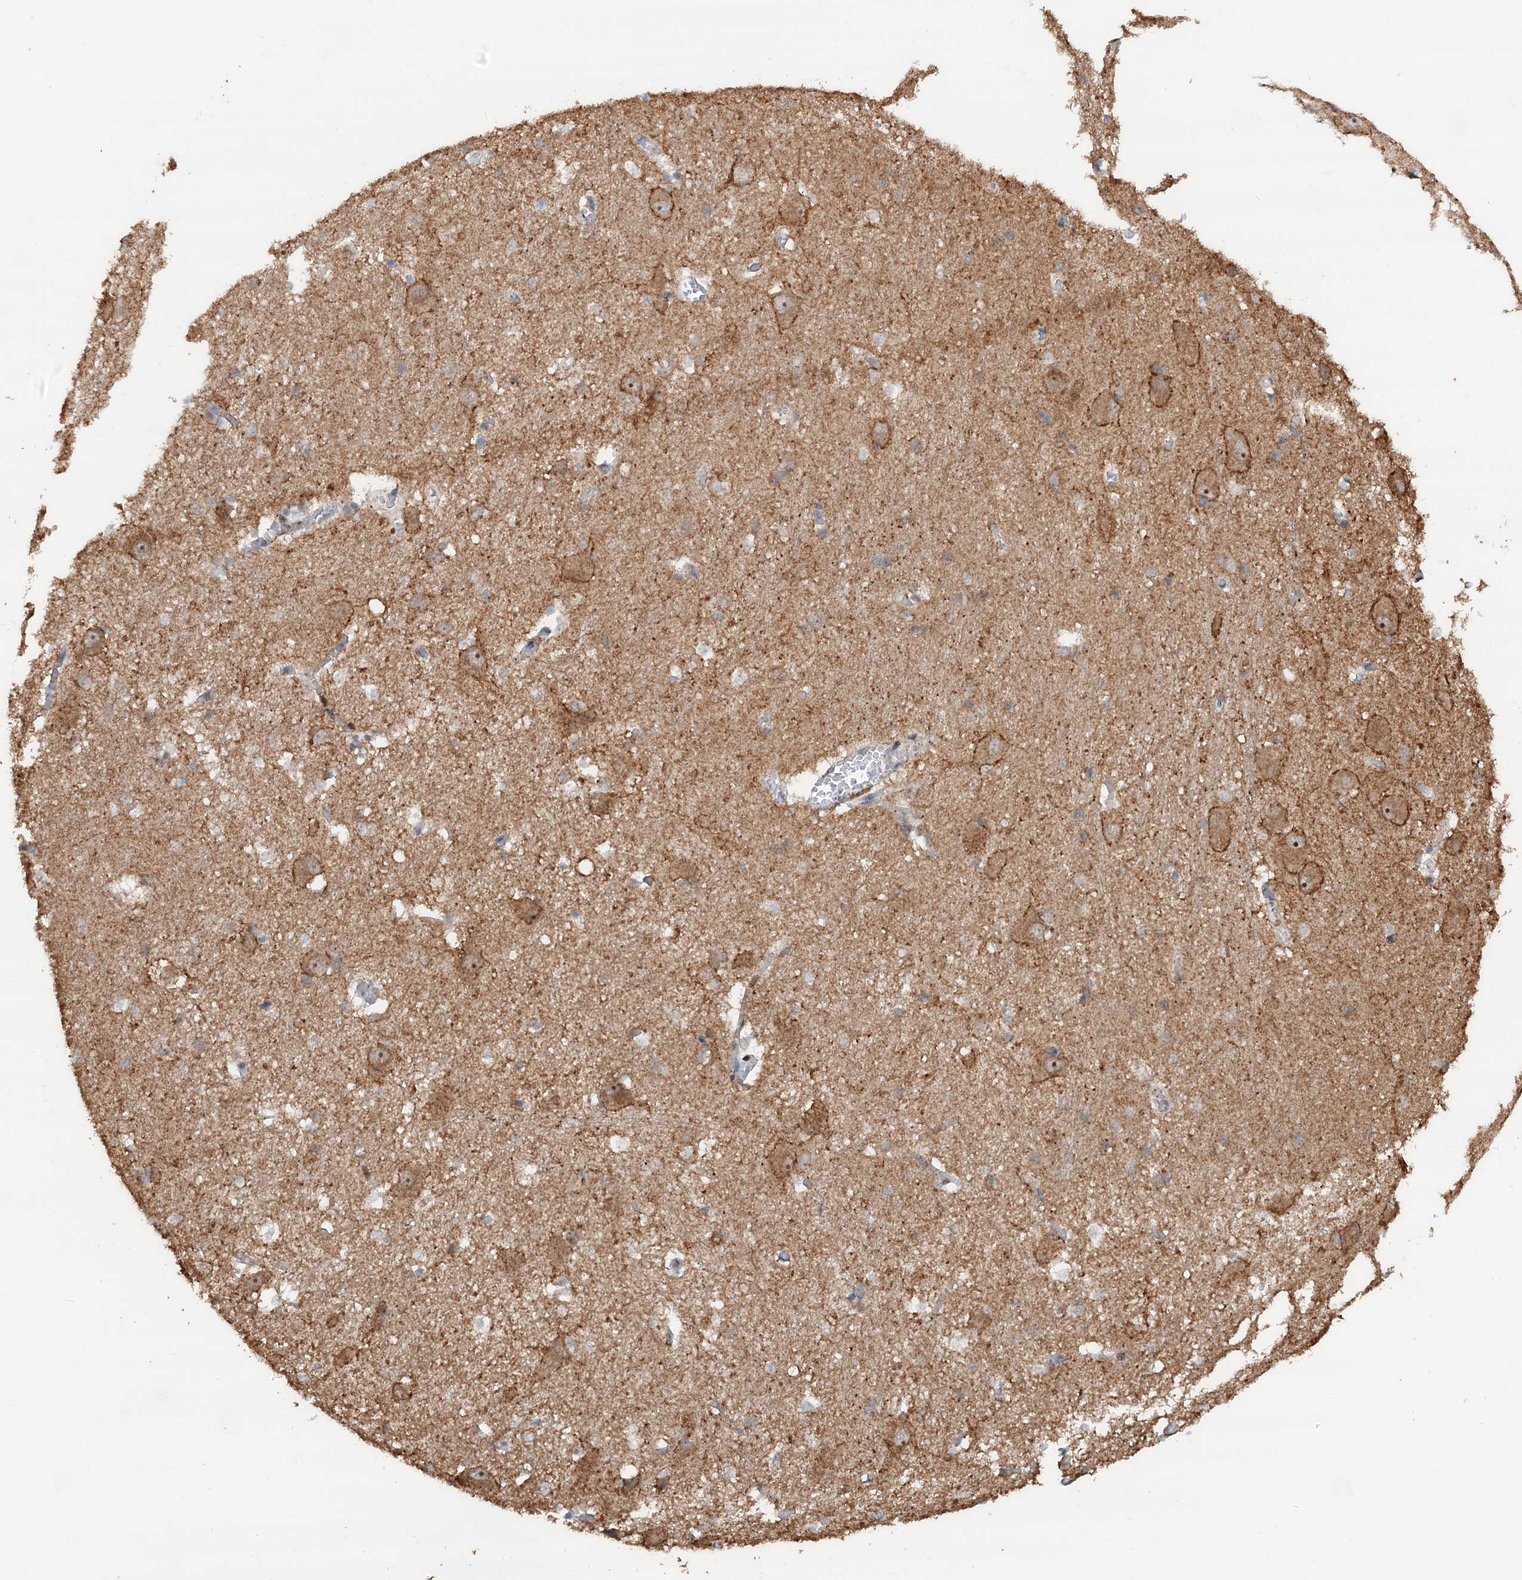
{"staining": {"intensity": "weak", "quantity": "<25%", "location": "cytoplasmic/membranous"}, "tissue": "caudate", "cell_type": "Glial cells", "image_type": "normal", "snomed": [{"axis": "morphology", "description": "Normal tissue, NOS"}, {"axis": "topography", "description": "Lateral ventricle wall"}], "caption": "Immunohistochemical staining of benign human caudate shows no significant staining in glial cells. (DAB IHC visualized using brightfield microscopy, high magnification).", "gene": "TMA16", "patient": {"sex": "male", "age": 37}}